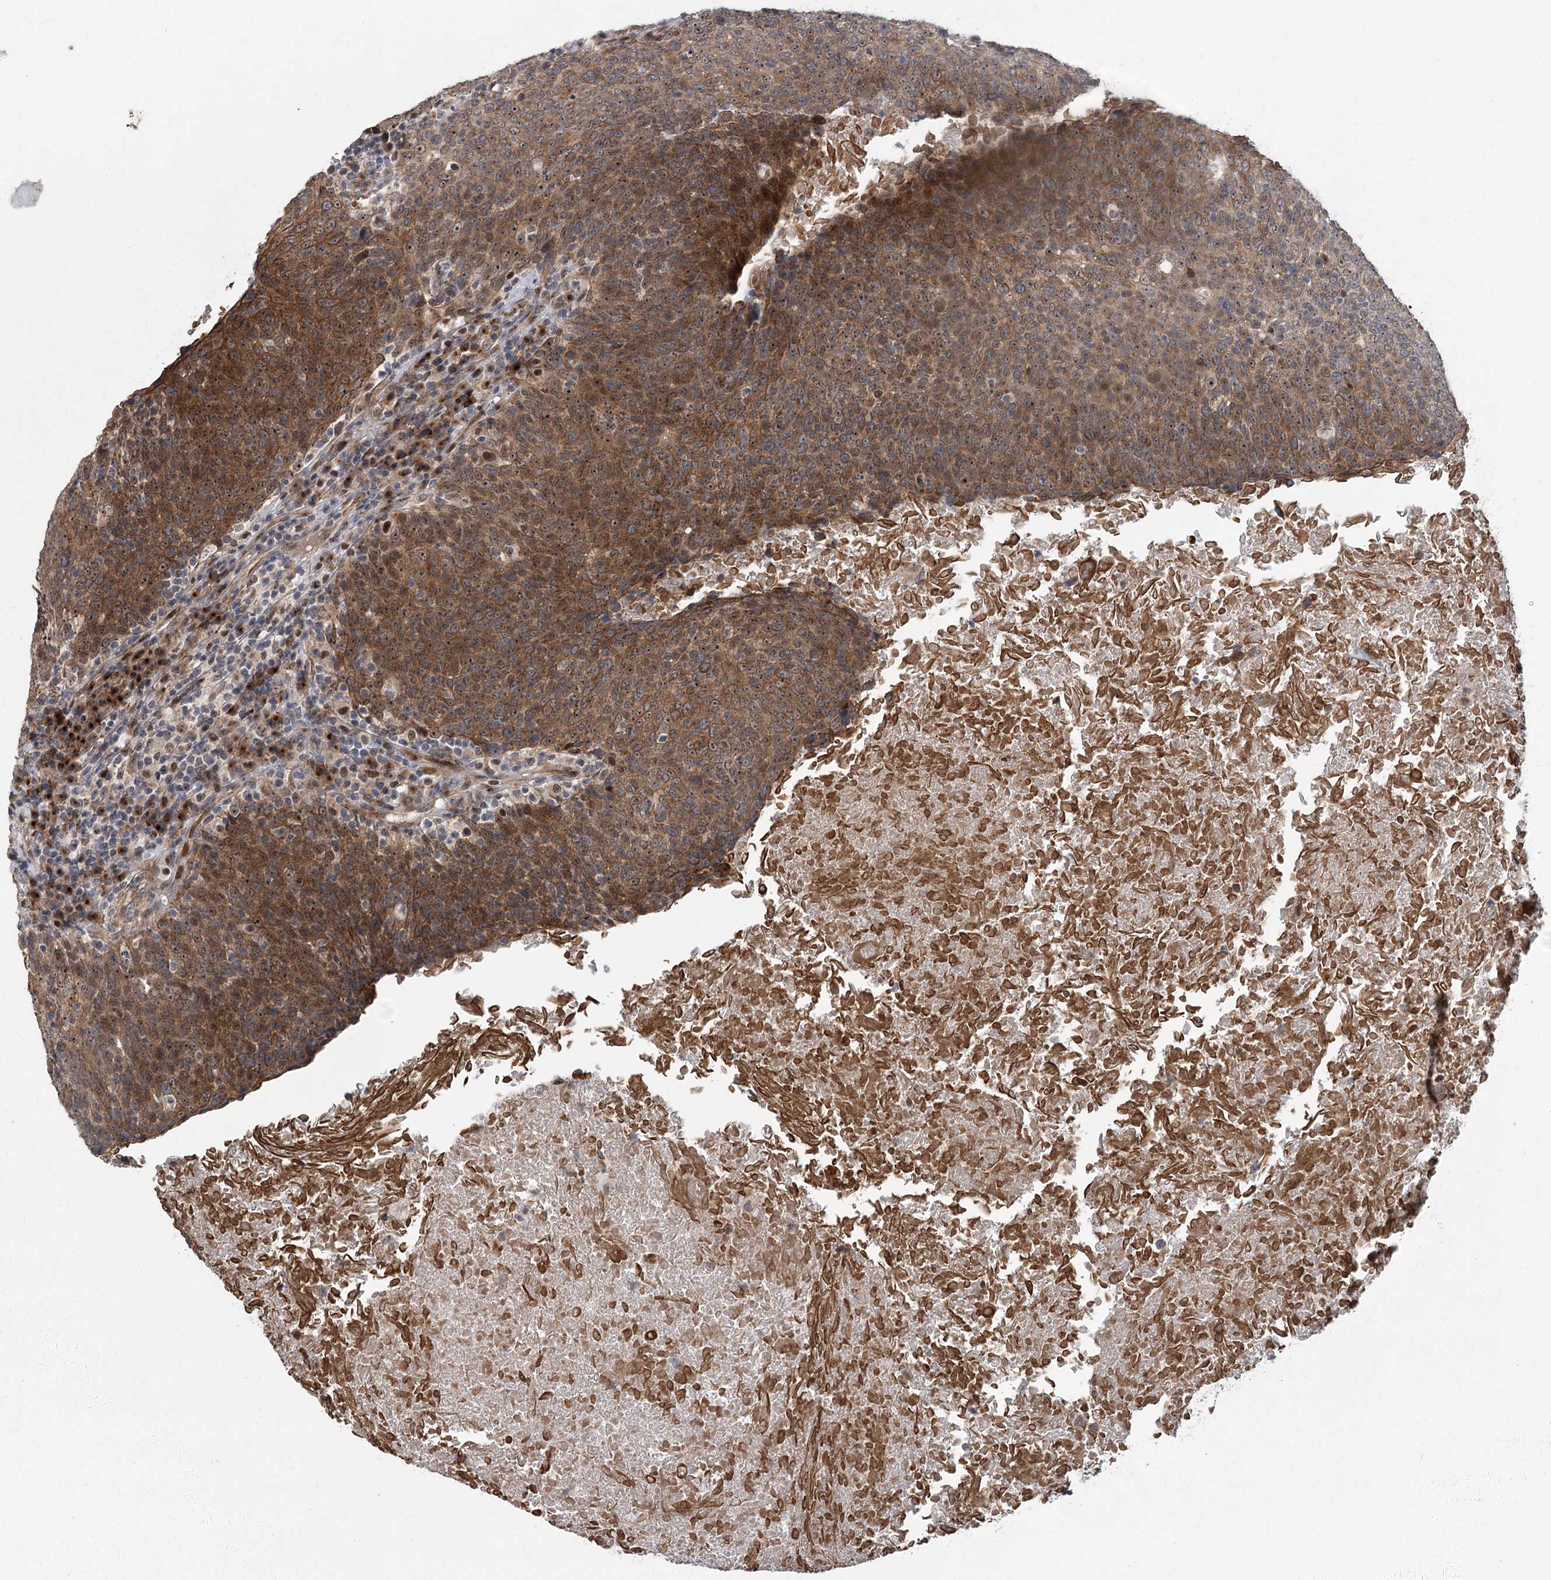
{"staining": {"intensity": "moderate", "quantity": ">75%", "location": "cytoplasmic/membranous"}, "tissue": "head and neck cancer", "cell_type": "Tumor cells", "image_type": "cancer", "snomed": [{"axis": "morphology", "description": "Squamous cell carcinoma, NOS"}, {"axis": "morphology", "description": "Squamous cell carcinoma, metastatic, NOS"}, {"axis": "topography", "description": "Lymph node"}, {"axis": "topography", "description": "Head-Neck"}], "caption": "Tumor cells display medium levels of moderate cytoplasmic/membranous positivity in about >75% of cells in human head and neck cancer. The staining was performed using DAB, with brown indicating positive protein expression. Nuclei are stained blue with hematoxylin.", "gene": "PARM1", "patient": {"sex": "male", "age": 62}}